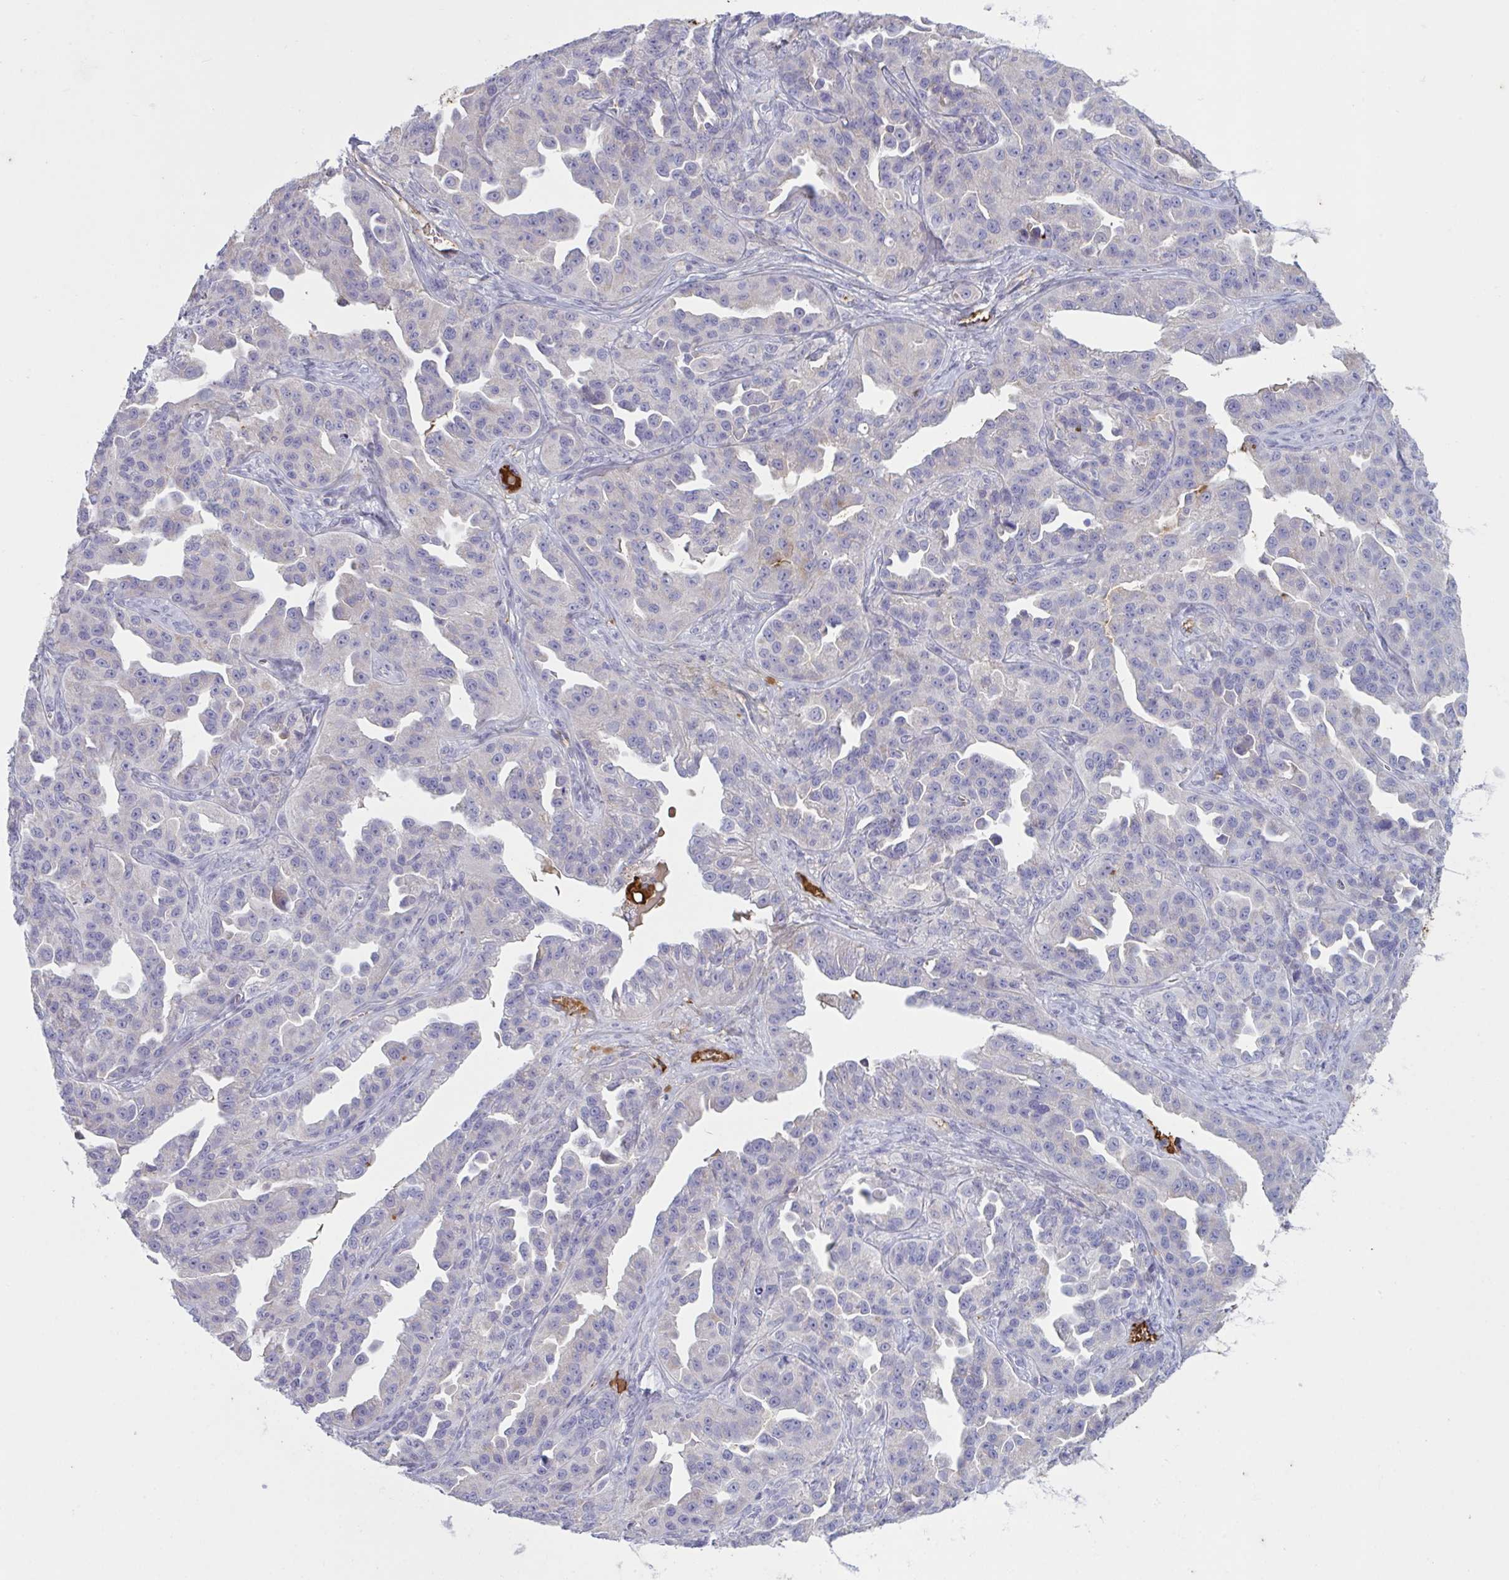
{"staining": {"intensity": "negative", "quantity": "none", "location": "none"}, "tissue": "ovarian cancer", "cell_type": "Tumor cells", "image_type": "cancer", "snomed": [{"axis": "morphology", "description": "Cystadenocarcinoma, serous, NOS"}, {"axis": "topography", "description": "Ovary"}], "caption": "The immunohistochemistry image has no significant positivity in tumor cells of ovarian cancer (serous cystadenocarcinoma) tissue.", "gene": "IL1R1", "patient": {"sex": "female", "age": 75}}